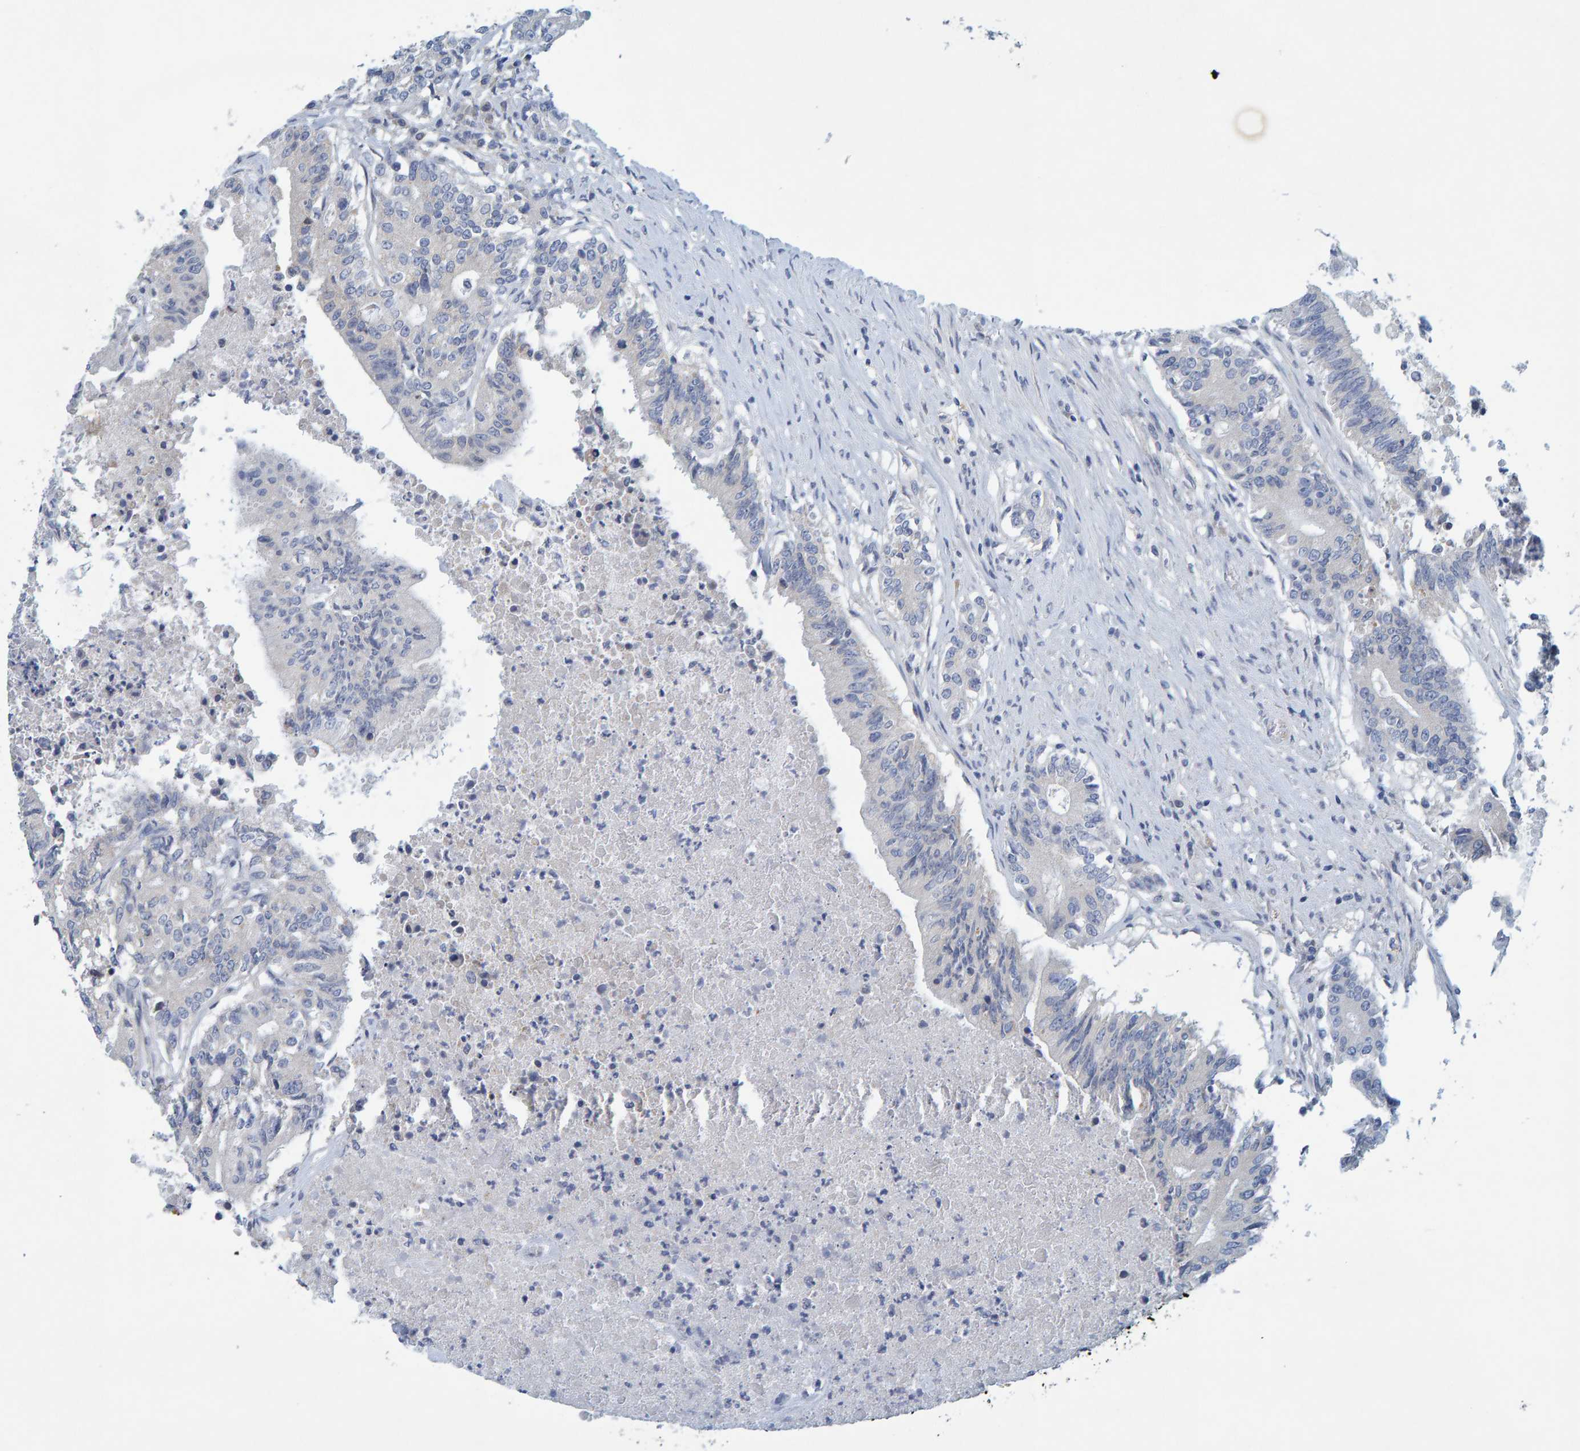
{"staining": {"intensity": "negative", "quantity": "none", "location": "none"}, "tissue": "colorectal cancer", "cell_type": "Tumor cells", "image_type": "cancer", "snomed": [{"axis": "morphology", "description": "Adenocarcinoma, NOS"}, {"axis": "topography", "description": "Colon"}], "caption": "A high-resolution histopathology image shows IHC staining of colorectal cancer, which displays no significant positivity in tumor cells. (Stains: DAB IHC with hematoxylin counter stain, Microscopy: brightfield microscopy at high magnification).", "gene": "ALAD", "patient": {"sex": "female", "age": 77}}